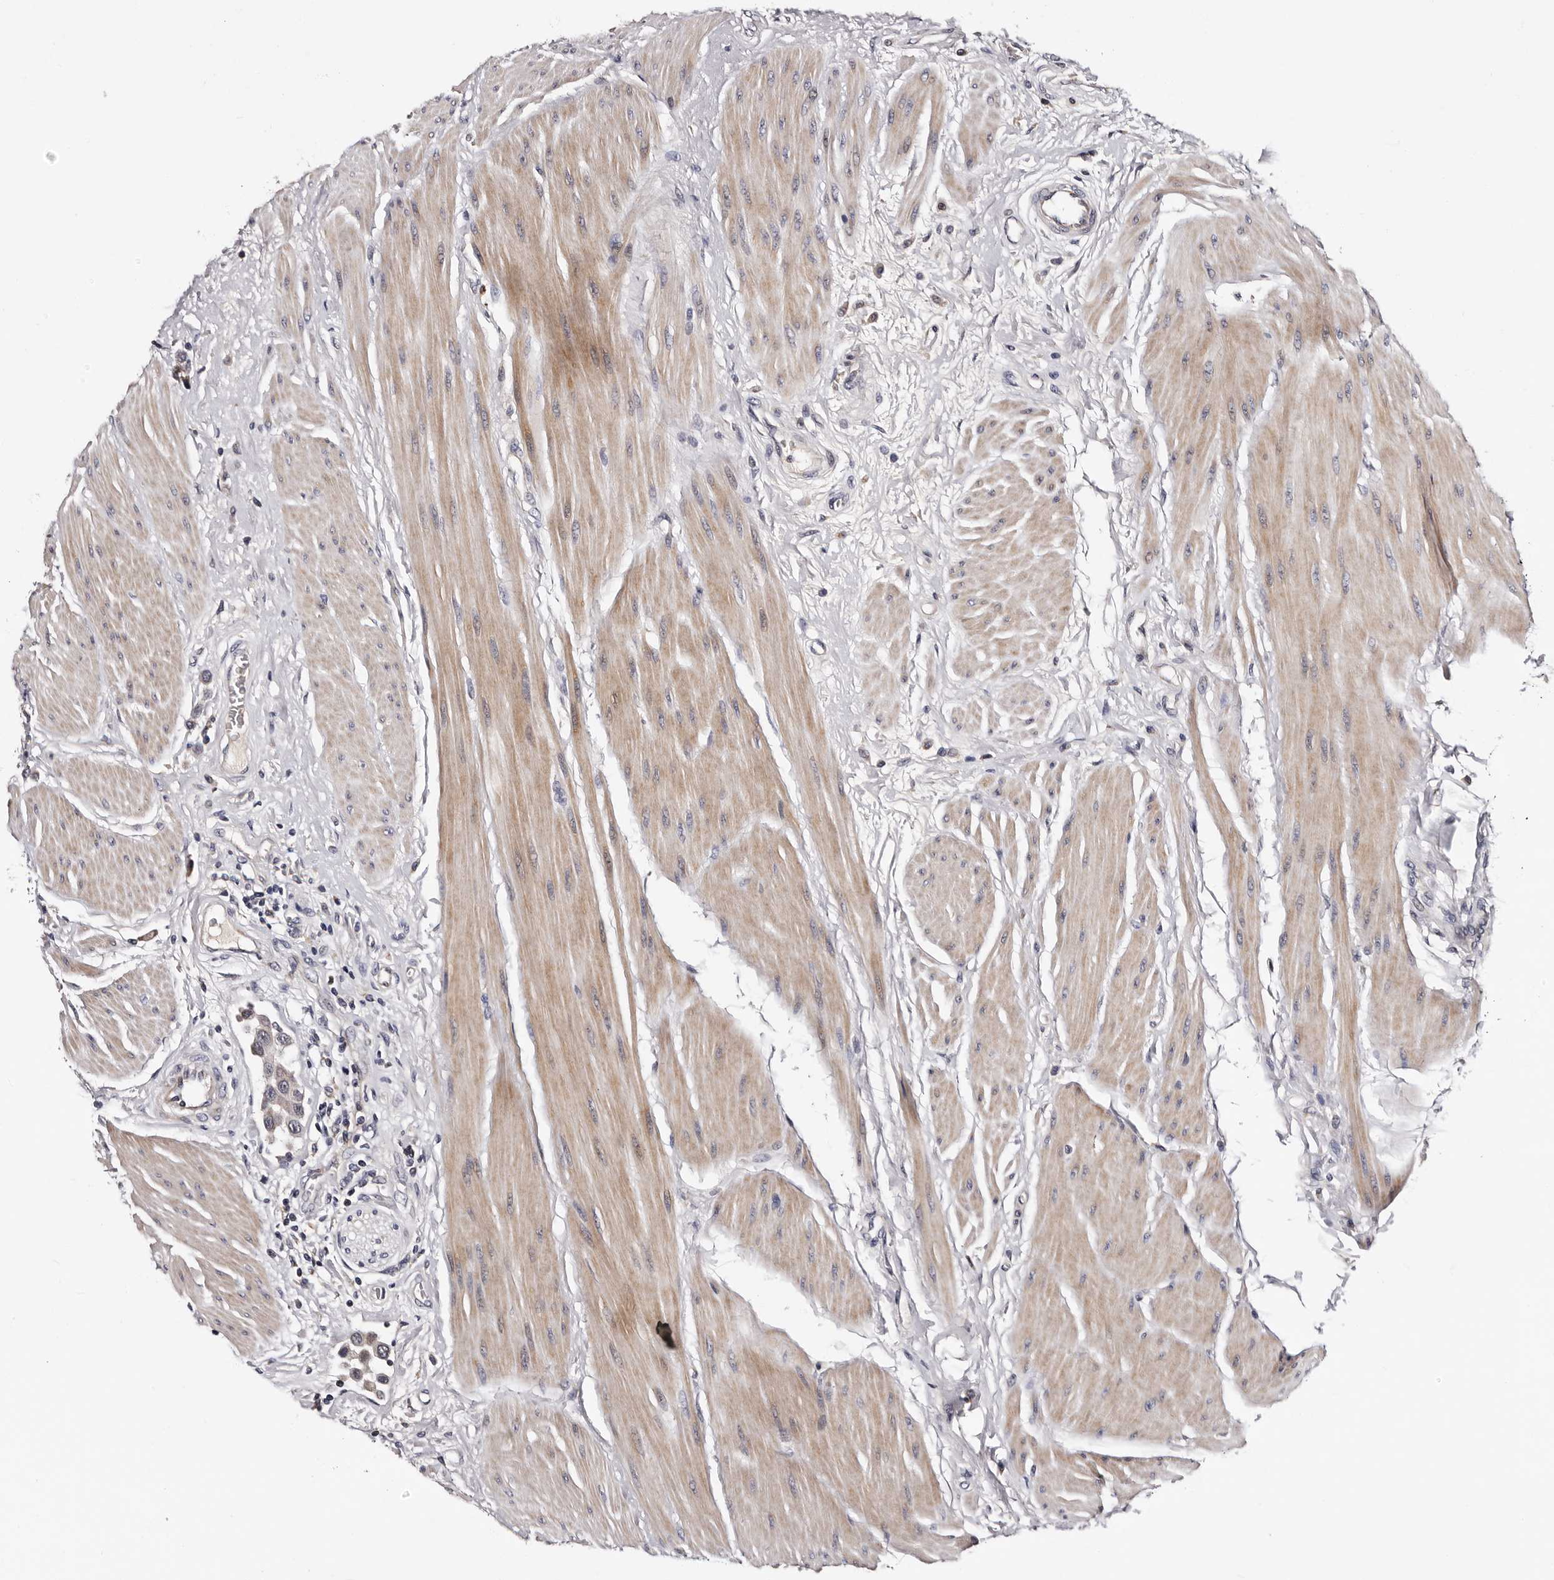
{"staining": {"intensity": "weak", "quantity": "<25%", "location": "cytoplasmic/membranous"}, "tissue": "urothelial cancer", "cell_type": "Tumor cells", "image_type": "cancer", "snomed": [{"axis": "morphology", "description": "Urothelial carcinoma, High grade"}, {"axis": "topography", "description": "Urinary bladder"}], "caption": "Photomicrograph shows no significant protein staining in tumor cells of high-grade urothelial carcinoma.", "gene": "TAF4B", "patient": {"sex": "male", "age": 50}}